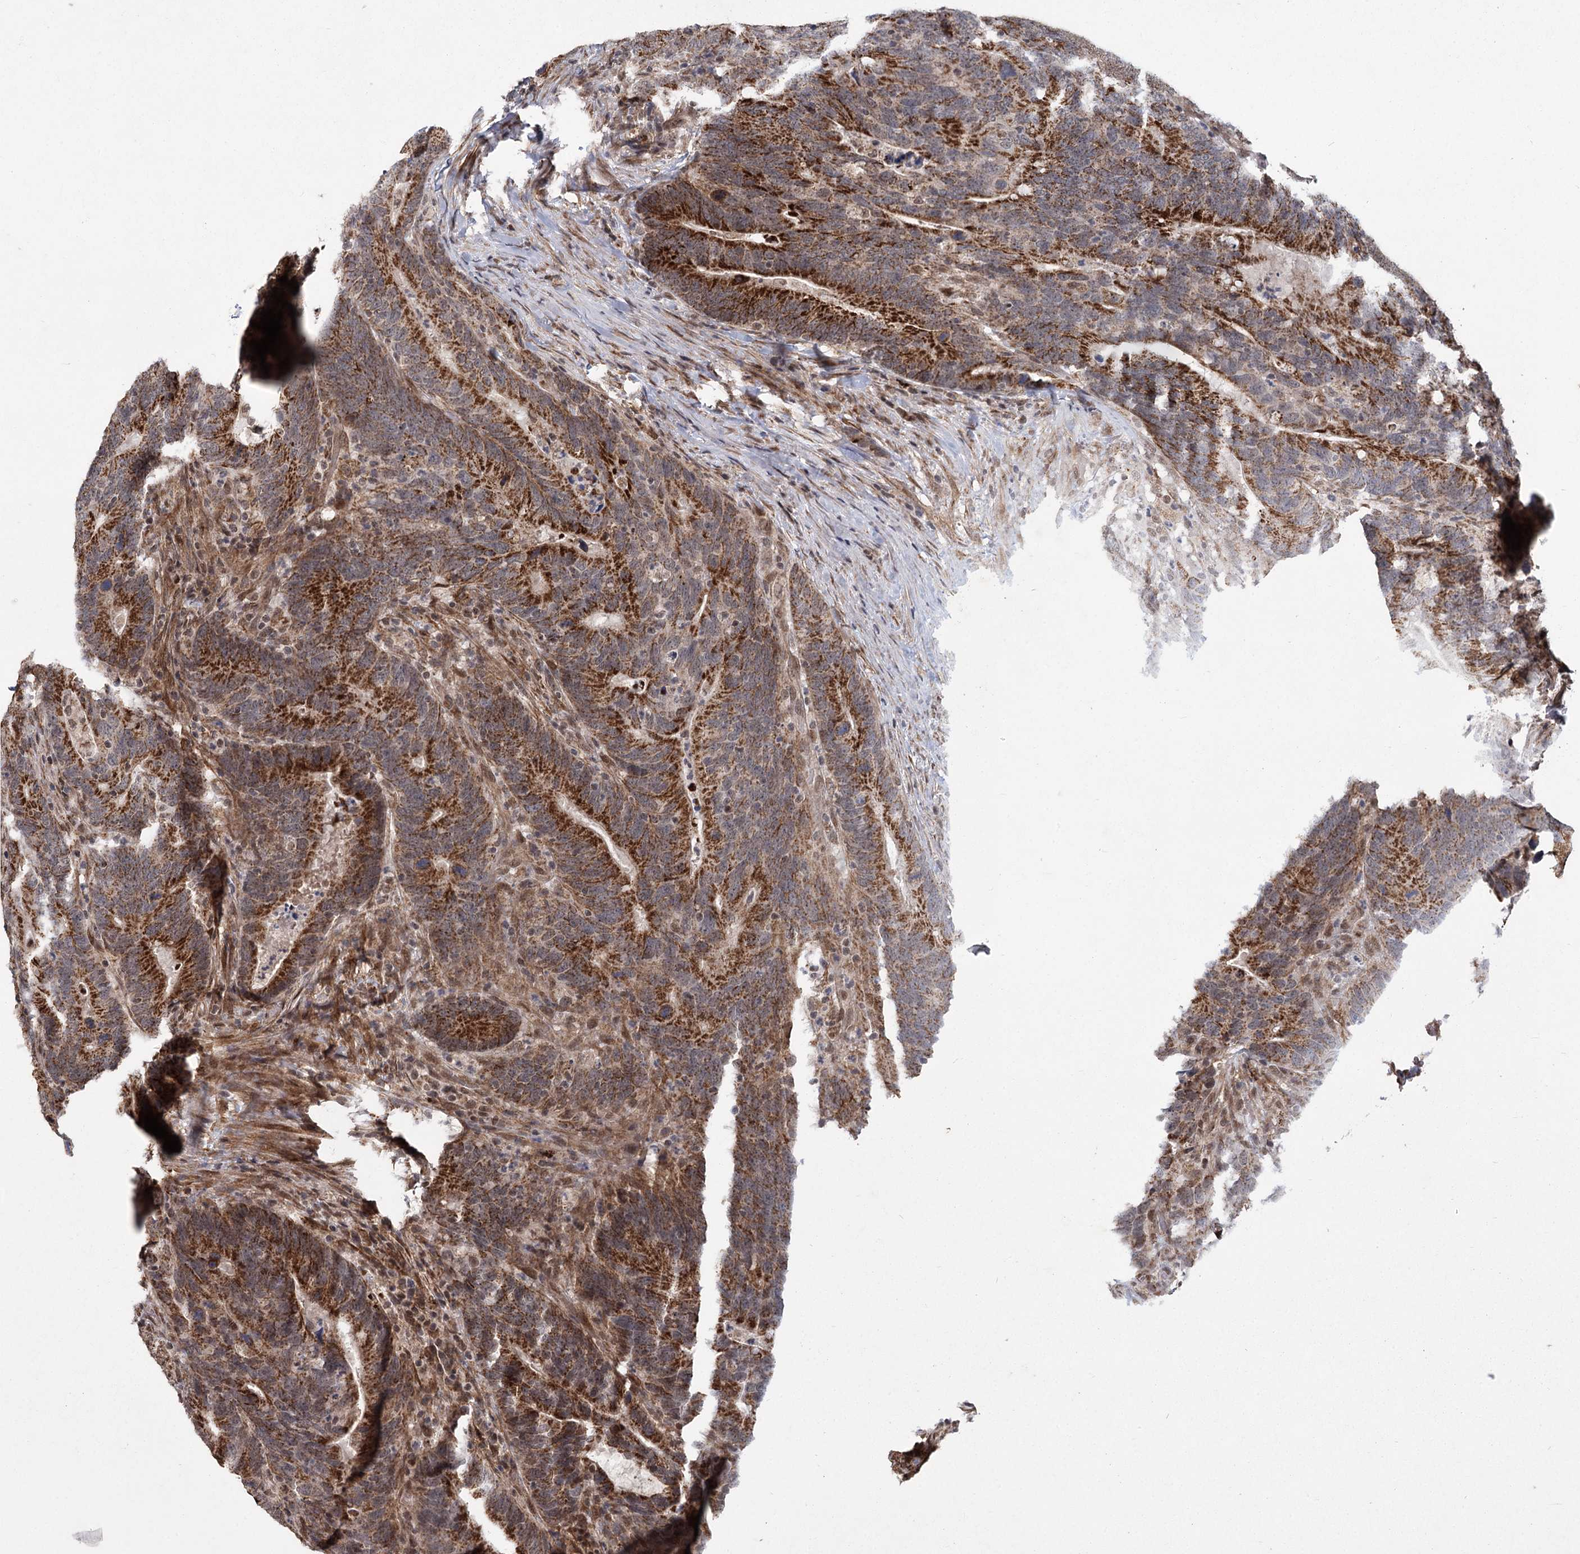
{"staining": {"intensity": "strong", "quantity": ">75%", "location": "cytoplasmic/membranous"}, "tissue": "colorectal cancer", "cell_type": "Tumor cells", "image_type": "cancer", "snomed": [{"axis": "morphology", "description": "Adenocarcinoma, NOS"}, {"axis": "topography", "description": "Colon"}], "caption": "Tumor cells demonstrate high levels of strong cytoplasmic/membranous positivity in about >75% of cells in human adenocarcinoma (colorectal).", "gene": "ZCCHC24", "patient": {"sex": "female", "age": 66}}